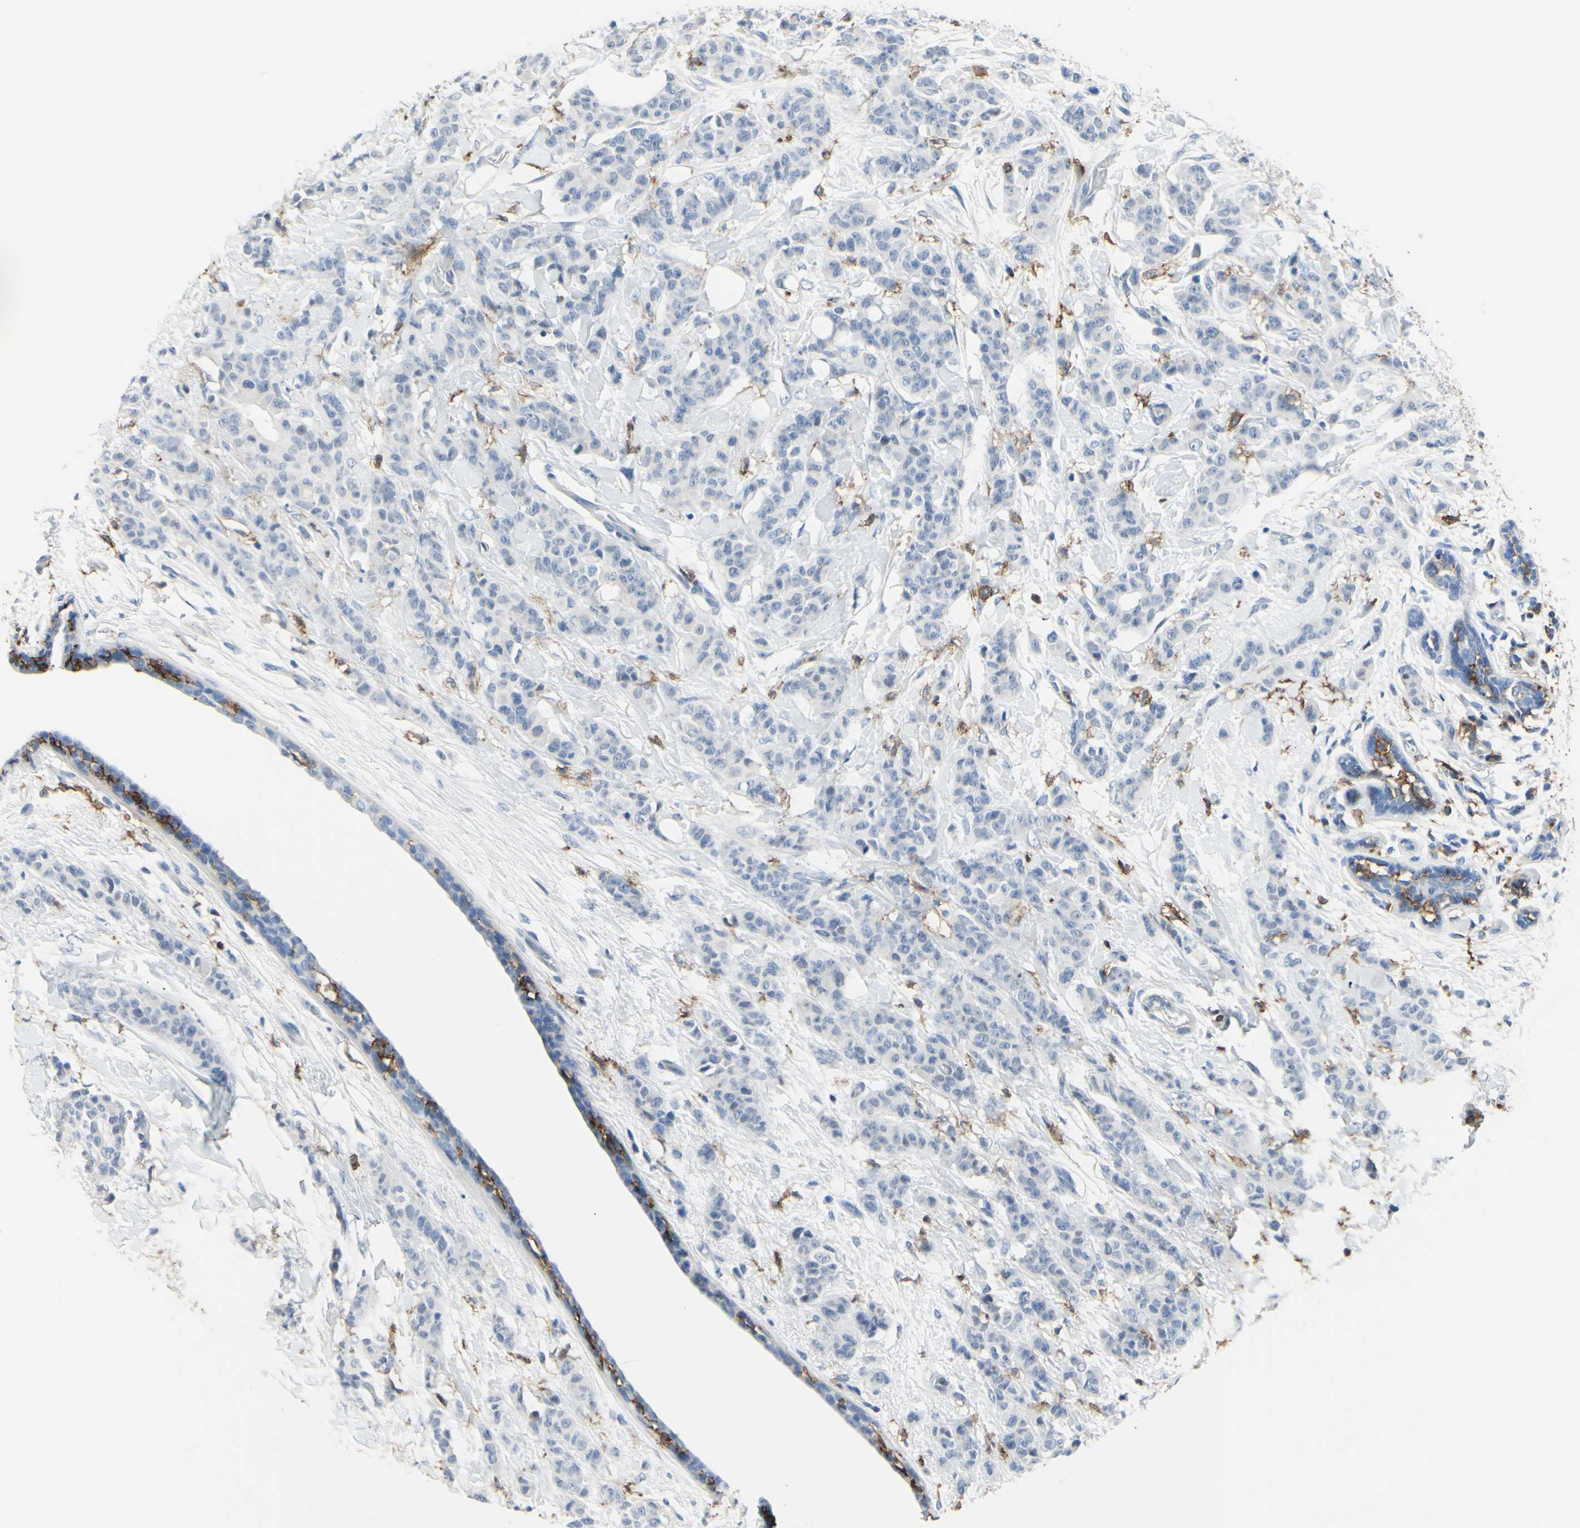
{"staining": {"intensity": "negative", "quantity": "none", "location": "none"}, "tissue": "breast cancer", "cell_type": "Tumor cells", "image_type": "cancer", "snomed": [{"axis": "morphology", "description": "Normal tissue, NOS"}, {"axis": "morphology", "description": "Duct carcinoma"}, {"axis": "topography", "description": "Breast"}], "caption": "High magnification brightfield microscopy of breast cancer stained with DAB (brown) and counterstained with hematoxylin (blue): tumor cells show no significant expression.", "gene": "FCGR2A", "patient": {"sex": "female", "age": 40}}